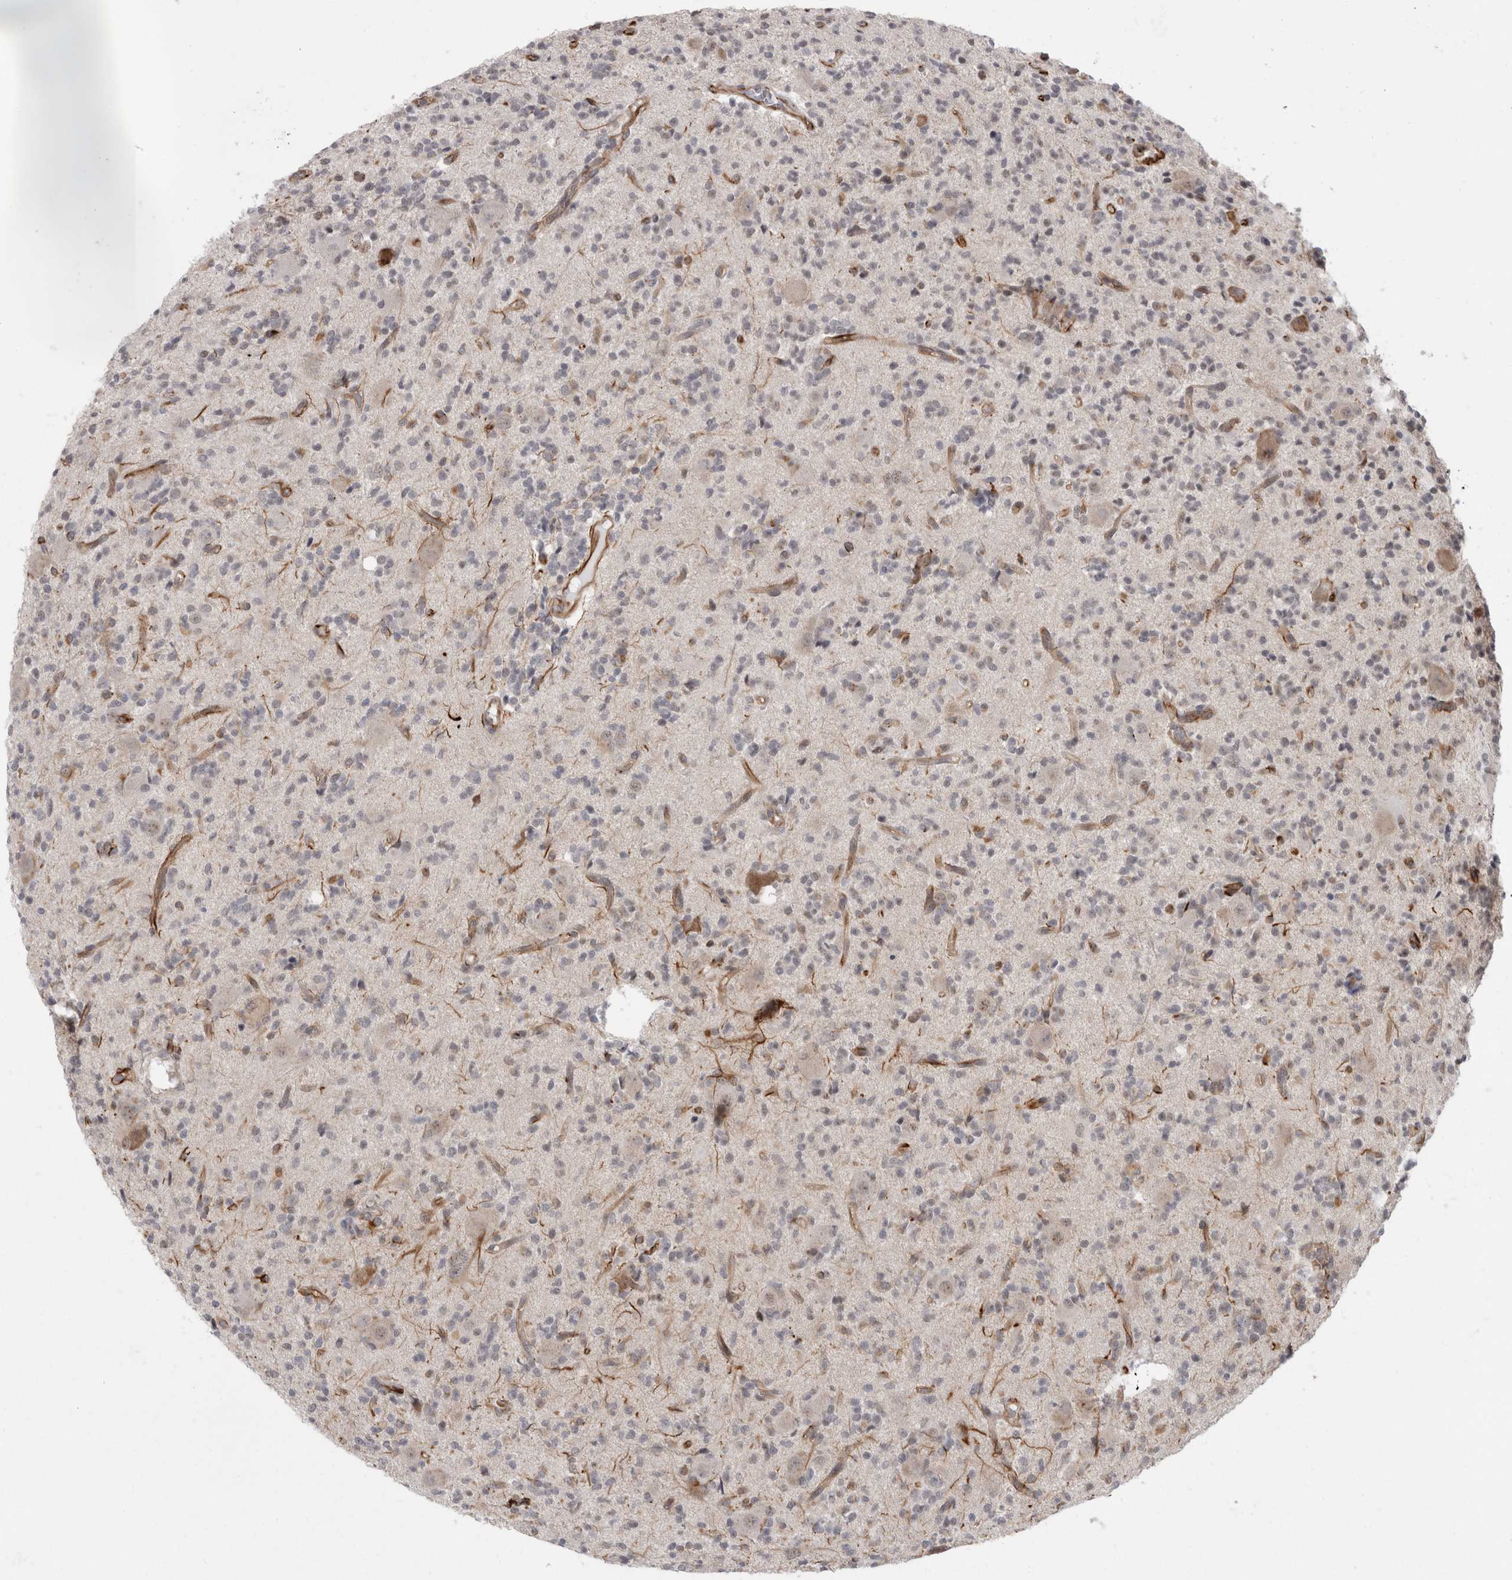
{"staining": {"intensity": "negative", "quantity": "none", "location": "none"}, "tissue": "glioma", "cell_type": "Tumor cells", "image_type": "cancer", "snomed": [{"axis": "morphology", "description": "Glioma, malignant, High grade"}, {"axis": "topography", "description": "Brain"}], "caption": "Tumor cells show no significant positivity in malignant high-grade glioma.", "gene": "FAM83H", "patient": {"sex": "male", "age": 34}}